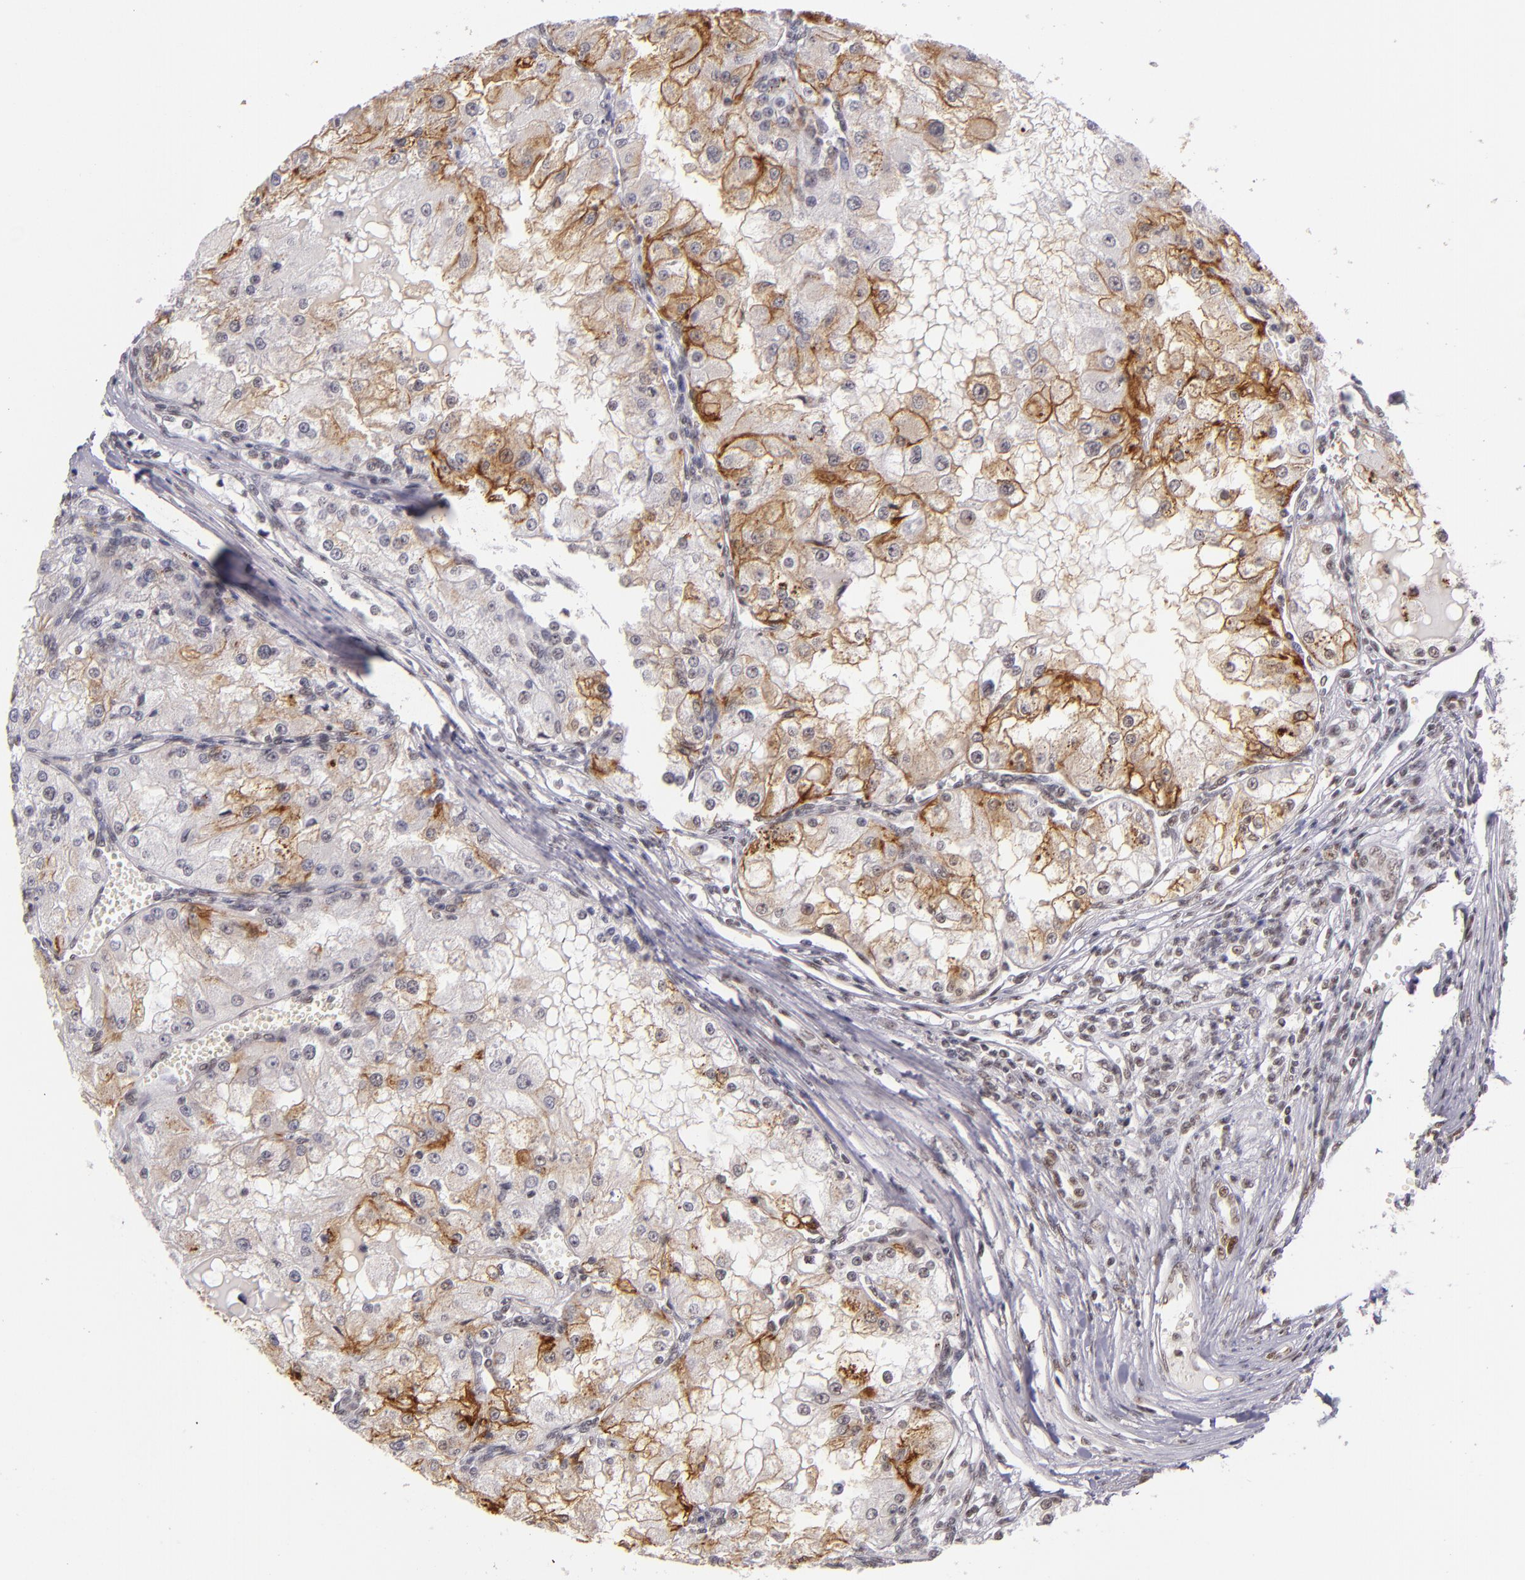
{"staining": {"intensity": "moderate", "quantity": "25%-75%", "location": "cytoplasmic/membranous,nuclear"}, "tissue": "renal cancer", "cell_type": "Tumor cells", "image_type": "cancer", "snomed": [{"axis": "morphology", "description": "Adenocarcinoma, NOS"}, {"axis": "topography", "description": "Kidney"}], "caption": "Immunohistochemical staining of renal cancer displays medium levels of moderate cytoplasmic/membranous and nuclear positivity in about 25%-75% of tumor cells.", "gene": "ZNF148", "patient": {"sex": "female", "age": 74}}